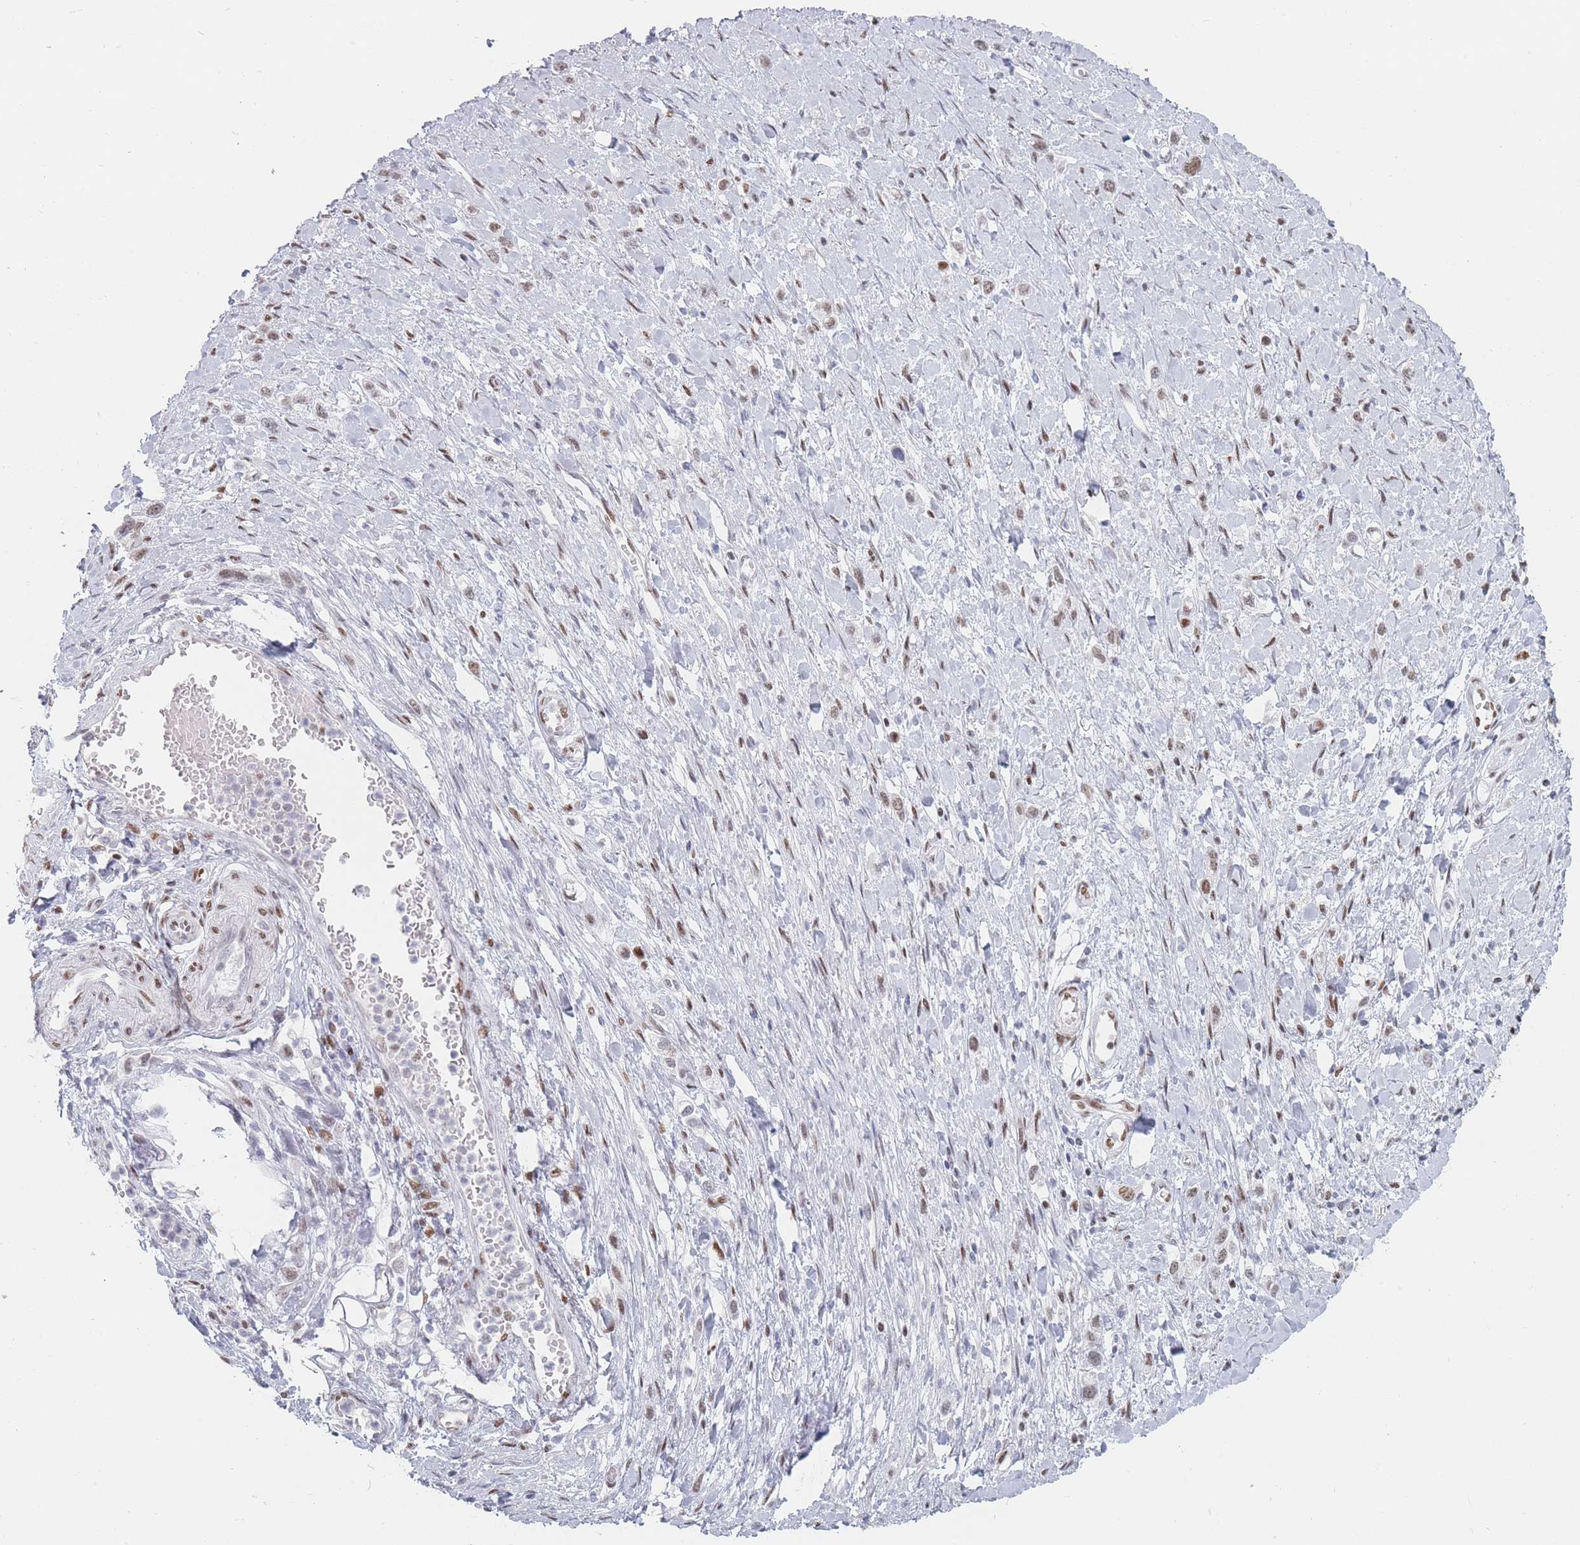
{"staining": {"intensity": "moderate", "quantity": "25%-75%", "location": "nuclear"}, "tissue": "stomach cancer", "cell_type": "Tumor cells", "image_type": "cancer", "snomed": [{"axis": "morphology", "description": "Adenocarcinoma, NOS"}, {"axis": "topography", "description": "Stomach"}], "caption": "Immunohistochemistry (IHC) of stomach adenocarcinoma demonstrates medium levels of moderate nuclear expression in approximately 25%-75% of tumor cells.", "gene": "SAFB2", "patient": {"sex": "female", "age": 65}}